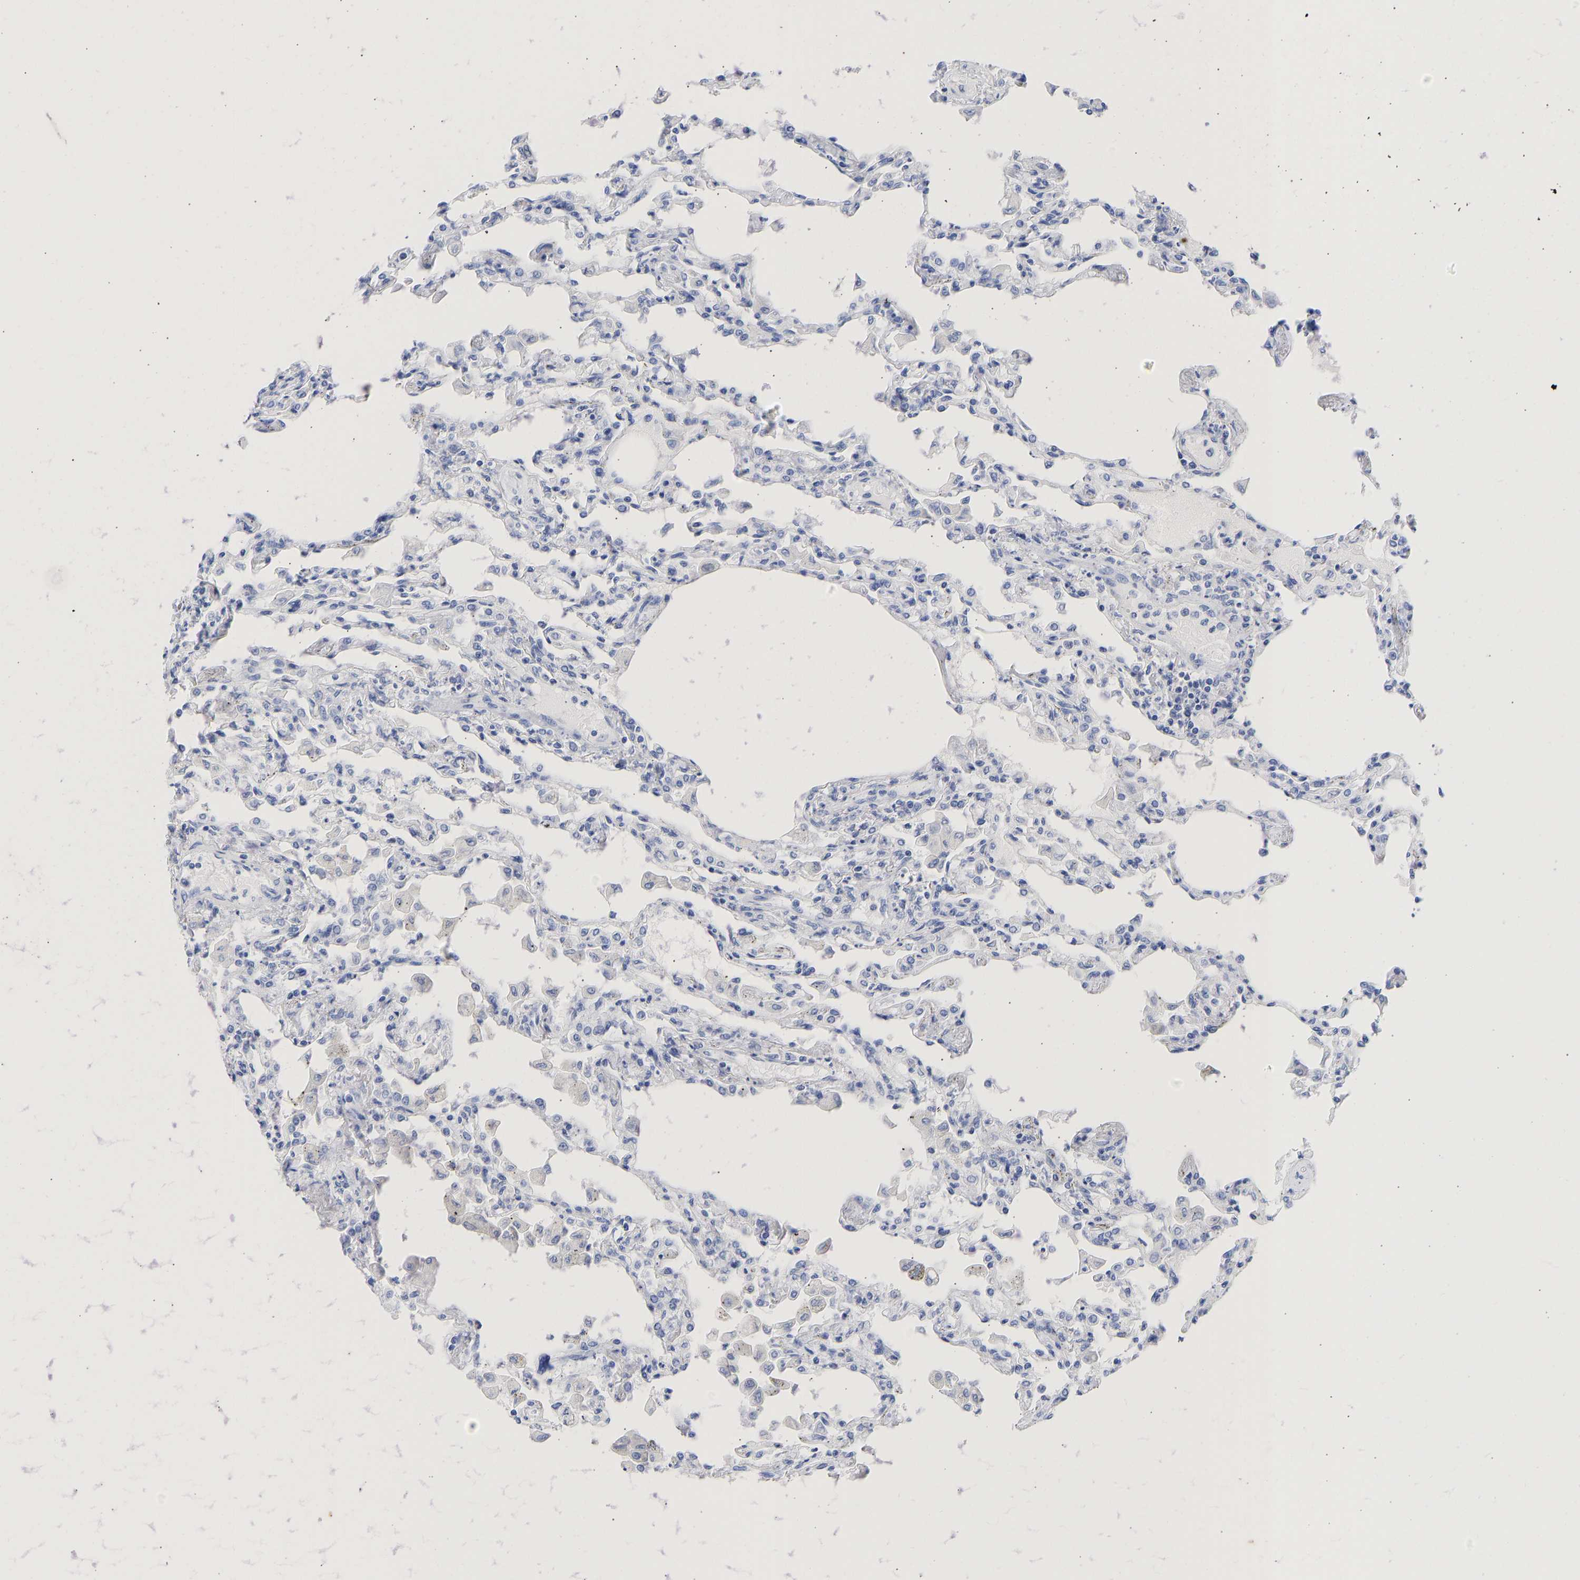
{"staining": {"intensity": "negative", "quantity": "none", "location": "none"}, "tissue": "lung", "cell_type": "Alveolar cells", "image_type": "normal", "snomed": [{"axis": "morphology", "description": "Normal tissue, NOS"}, {"axis": "topography", "description": "Bronchus"}, {"axis": "topography", "description": "Lung"}], "caption": "Immunohistochemistry (IHC) of benign human lung shows no expression in alveolar cells.", "gene": "KRT1", "patient": {"sex": "female", "age": 49}}